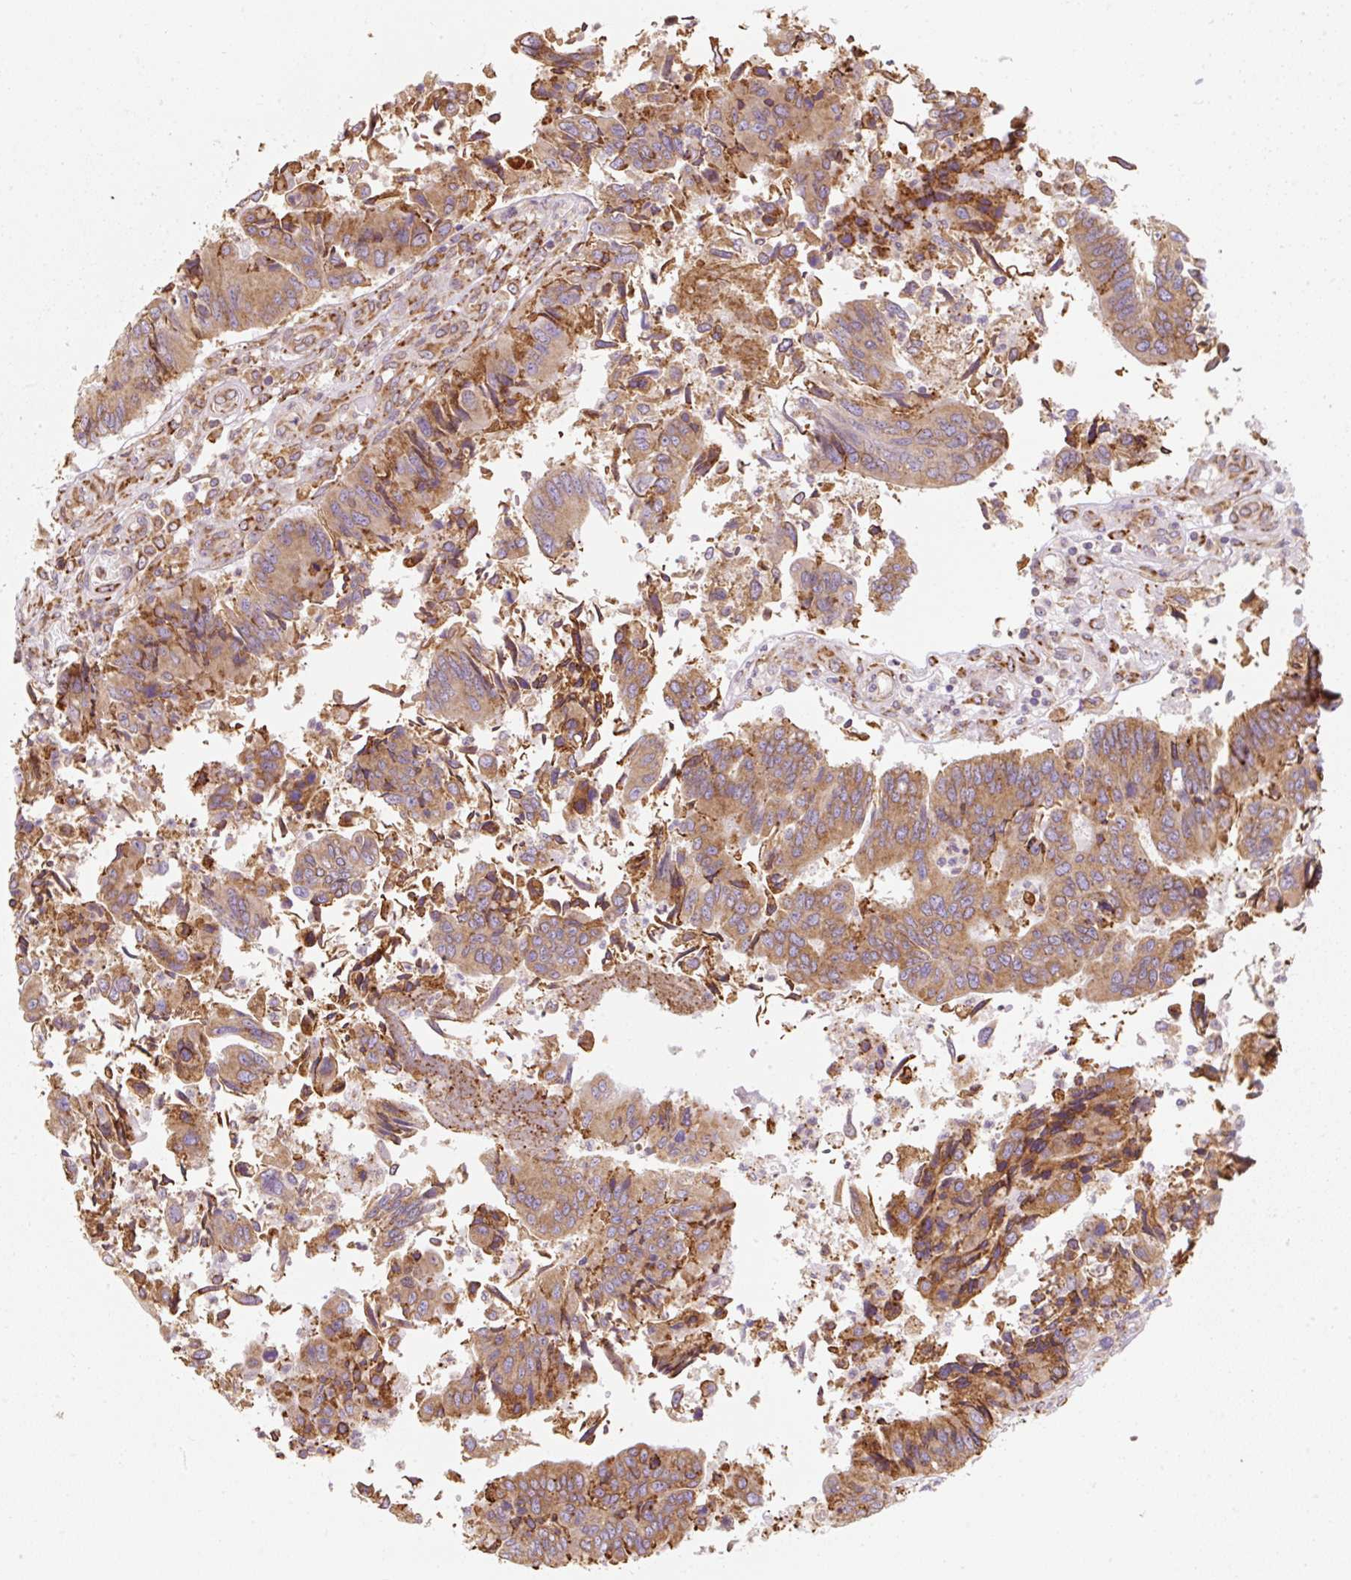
{"staining": {"intensity": "moderate", "quantity": ">75%", "location": "cytoplasmic/membranous"}, "tissue": "colorectal cancer", "cell_type": "Tumor cells", "image_type": "cancer", "snomed": [{"axis": "morphology", "description": "Adenocarcinoma, NOS"}, {"axis": "topography", "description": "Colon"}], "caption": "Colorectal cancer tissue shows moderate cytoplasmic/membranous positivity in approximately >75% of tumor cells", "gene": "PRKCSH", "patient": {"sex": "female", "age": 67}}